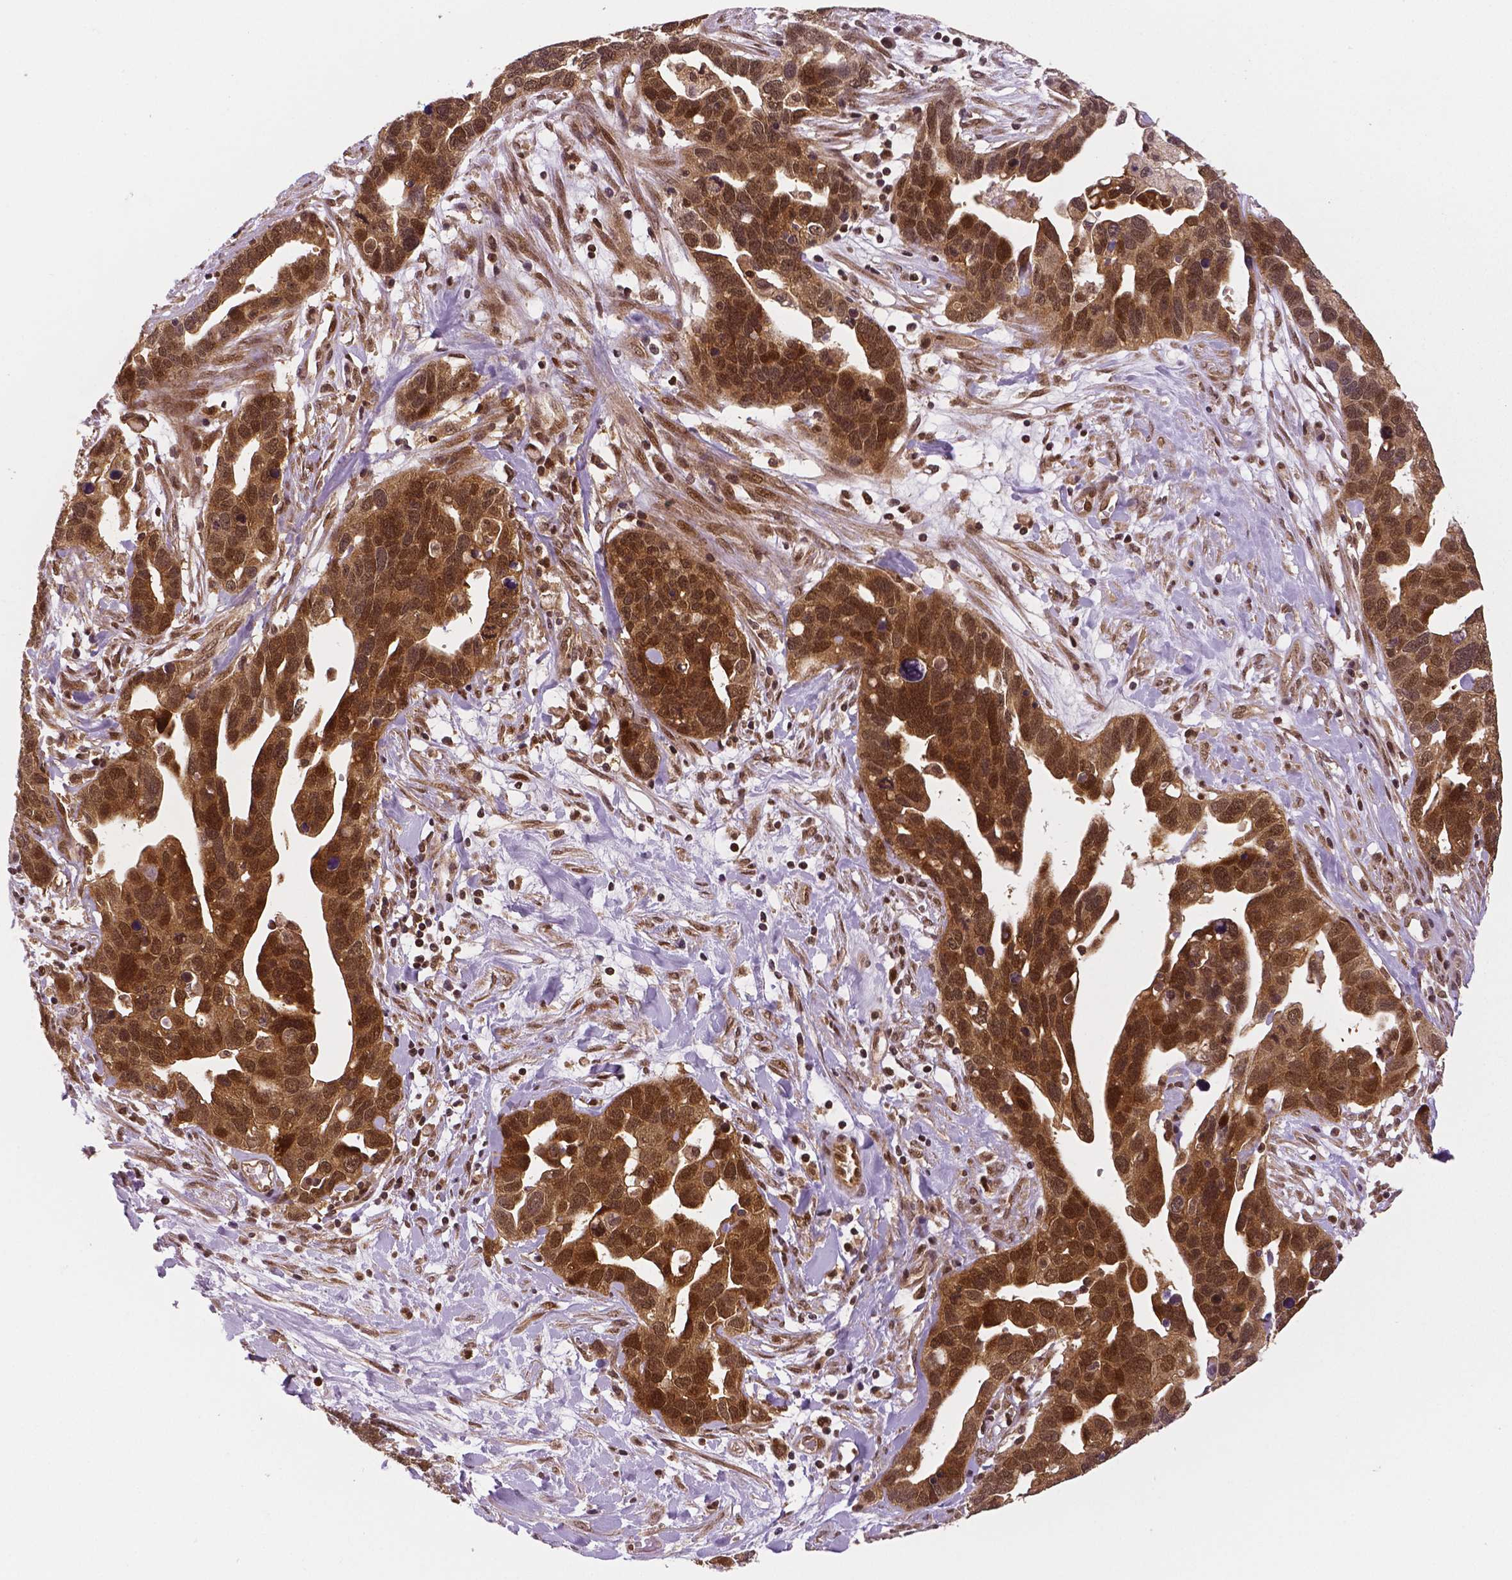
{"staining": {"intensity": "moderate", "quantity": ">75%", "location": "cytoplasmic/membranous,nuclear"}, "tissue": "ovarian cancer", "cell_type": "Tumor cells", "image_type": "cancer", "snomed": [{"axis": "morphology", "description": "Cystadenocarcinoma, serous, NOS"}, {"axis": "topography", "description": "Ovary"}], "caption": "Approximately >75% of tumor cells in ovarian cancer display moderate cytoplasmic/membranous and nuclear protein positivity as visualized by brown immunohistochemical staining.", "gene": "STAT3", "patient": {"sex": "female", "age": 54}}